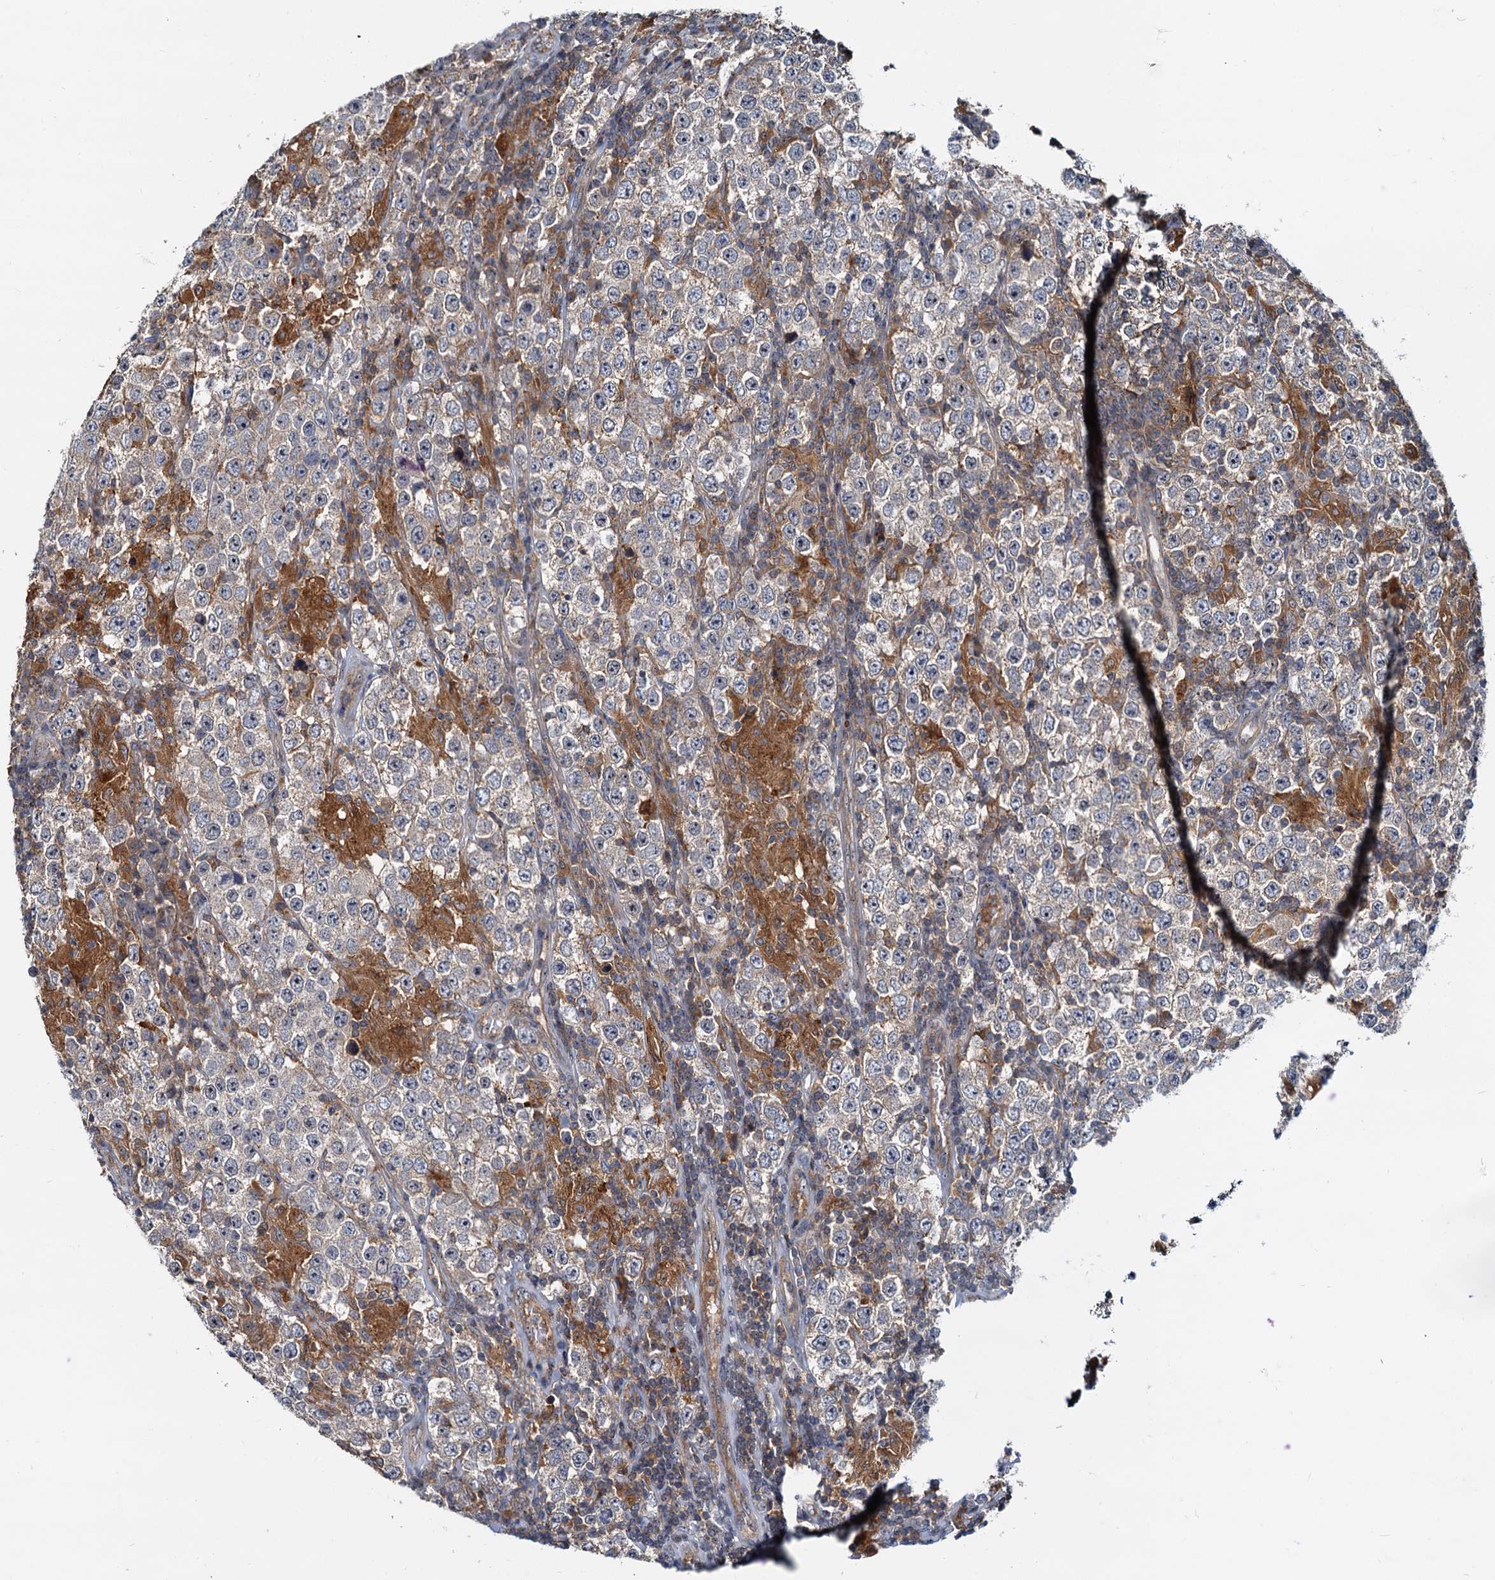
{"staining": {"intensity": "negative", "quantity": "none", "location": "none"}, "tissue": "testis cancer", "cell_type": "Tumor cells", "image_type": "cancer", "snomed": [{"axis": "morphology", "description": "Normal tissue, NOS"}, {"axis": "morphology", "description": "Urothelial carcinoma, High grade"}, {"axis": "morphology", "description": "Seminoma, NOS"}, {"axis": "morphology", "description": "Carcinoma, Embryonal, NOS"}, {"axis": "topography", "description": "Urinary bladder"}, {"axis": "topography", "description": "Testis"}], "caption": "Immunohistochemistry of testis cancer (high-grade urothelial carcinoma) displays no staining in tumor cells.", "gene": "TOLLIP", "patient": {"sex": "male", "age": 41}}